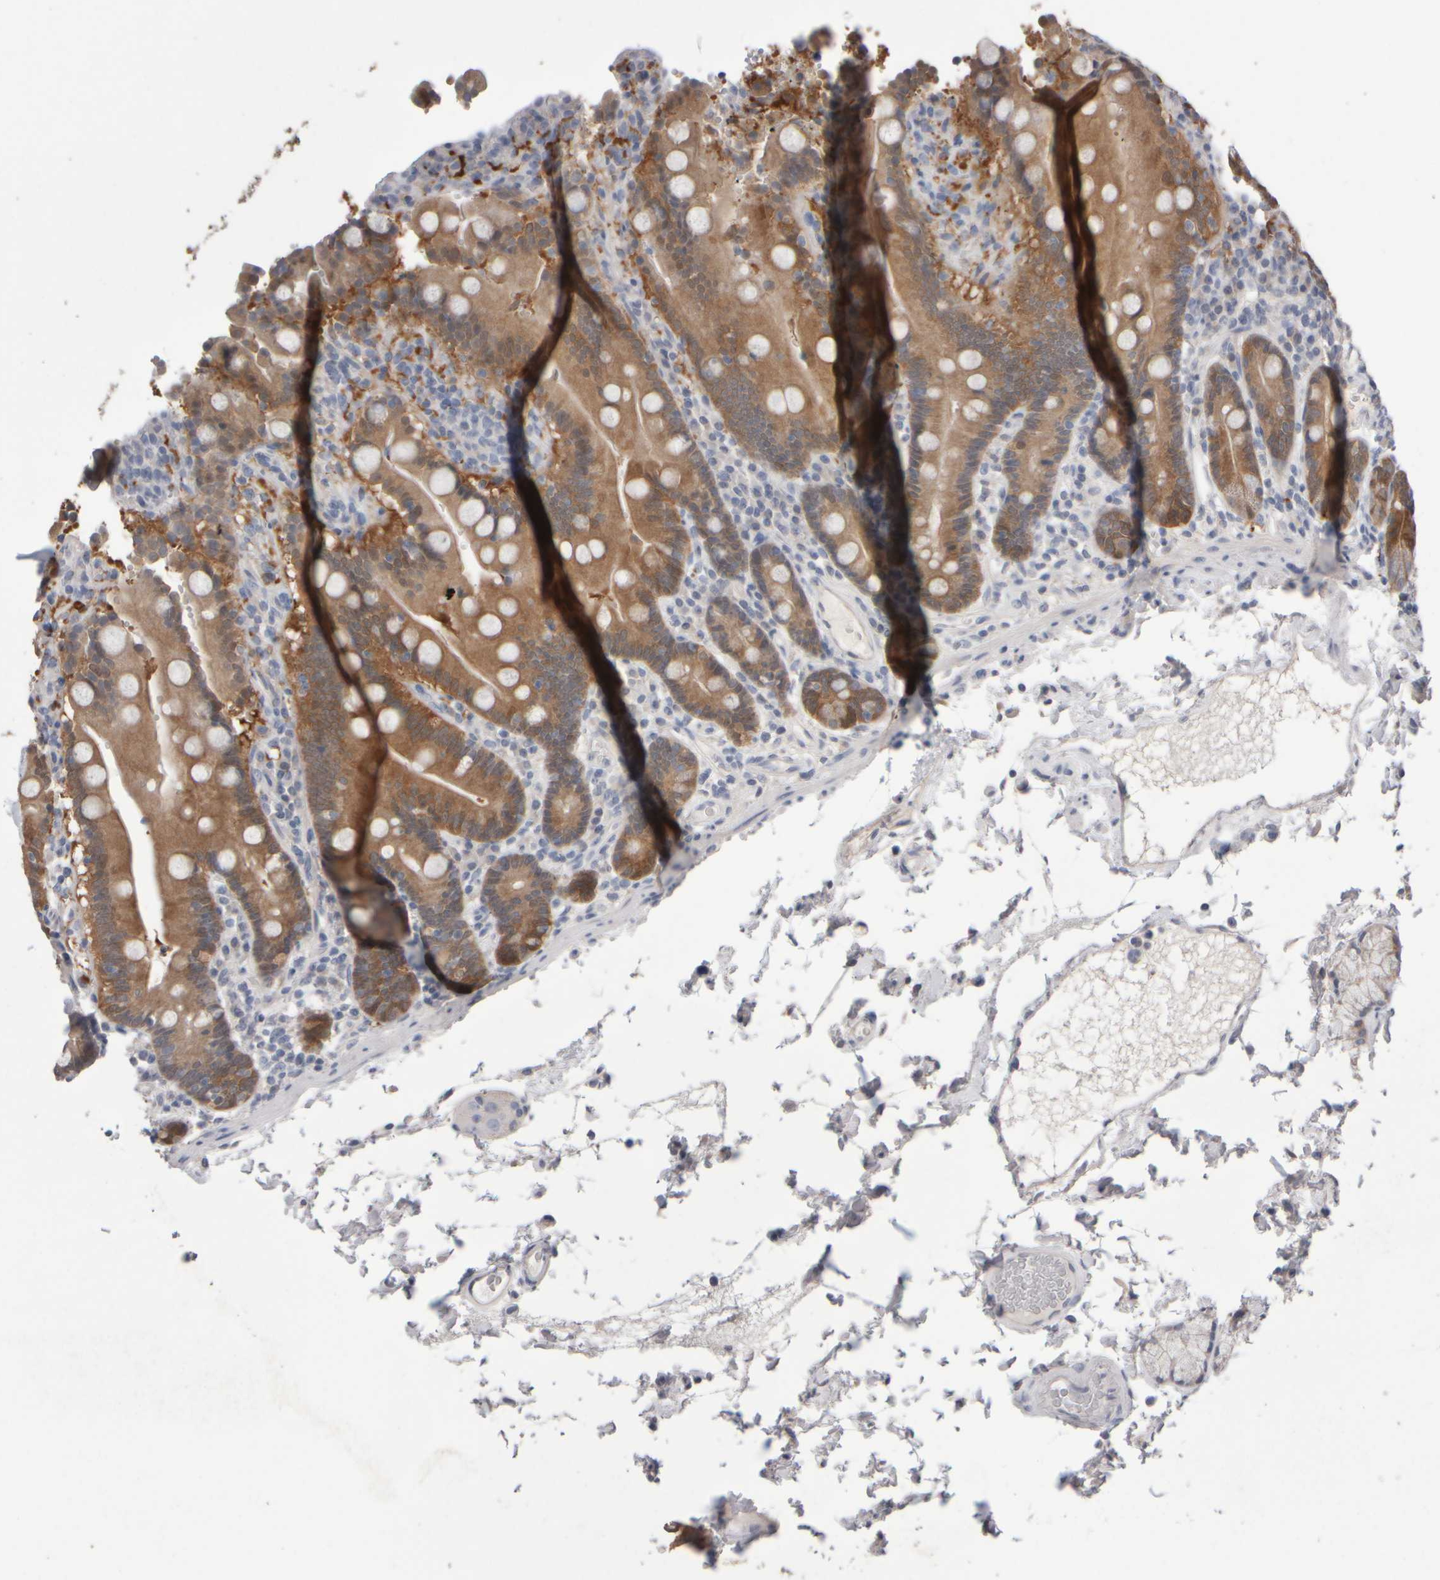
{"staining": {"intensity": "moderate", "quantity": ">75%", "location": "cytoplasmic/membranous"}, "tissue": "duodenum", "cell_type": "Glandular cells", "image_type": "normal", "snomed": [{"axis": "morphology", "description": "Normal tissue, NOS"}, {"axis": "topography", "description": "Small intestine, NOS"}], "caption": "This is a micrograph of IHC staining of normal duodenum, which shows moderate expression in the cytoplasmic/membranous of glandular cells.", "gene": "EPHX2", "patient": {"sex": "female", "age": 71}}